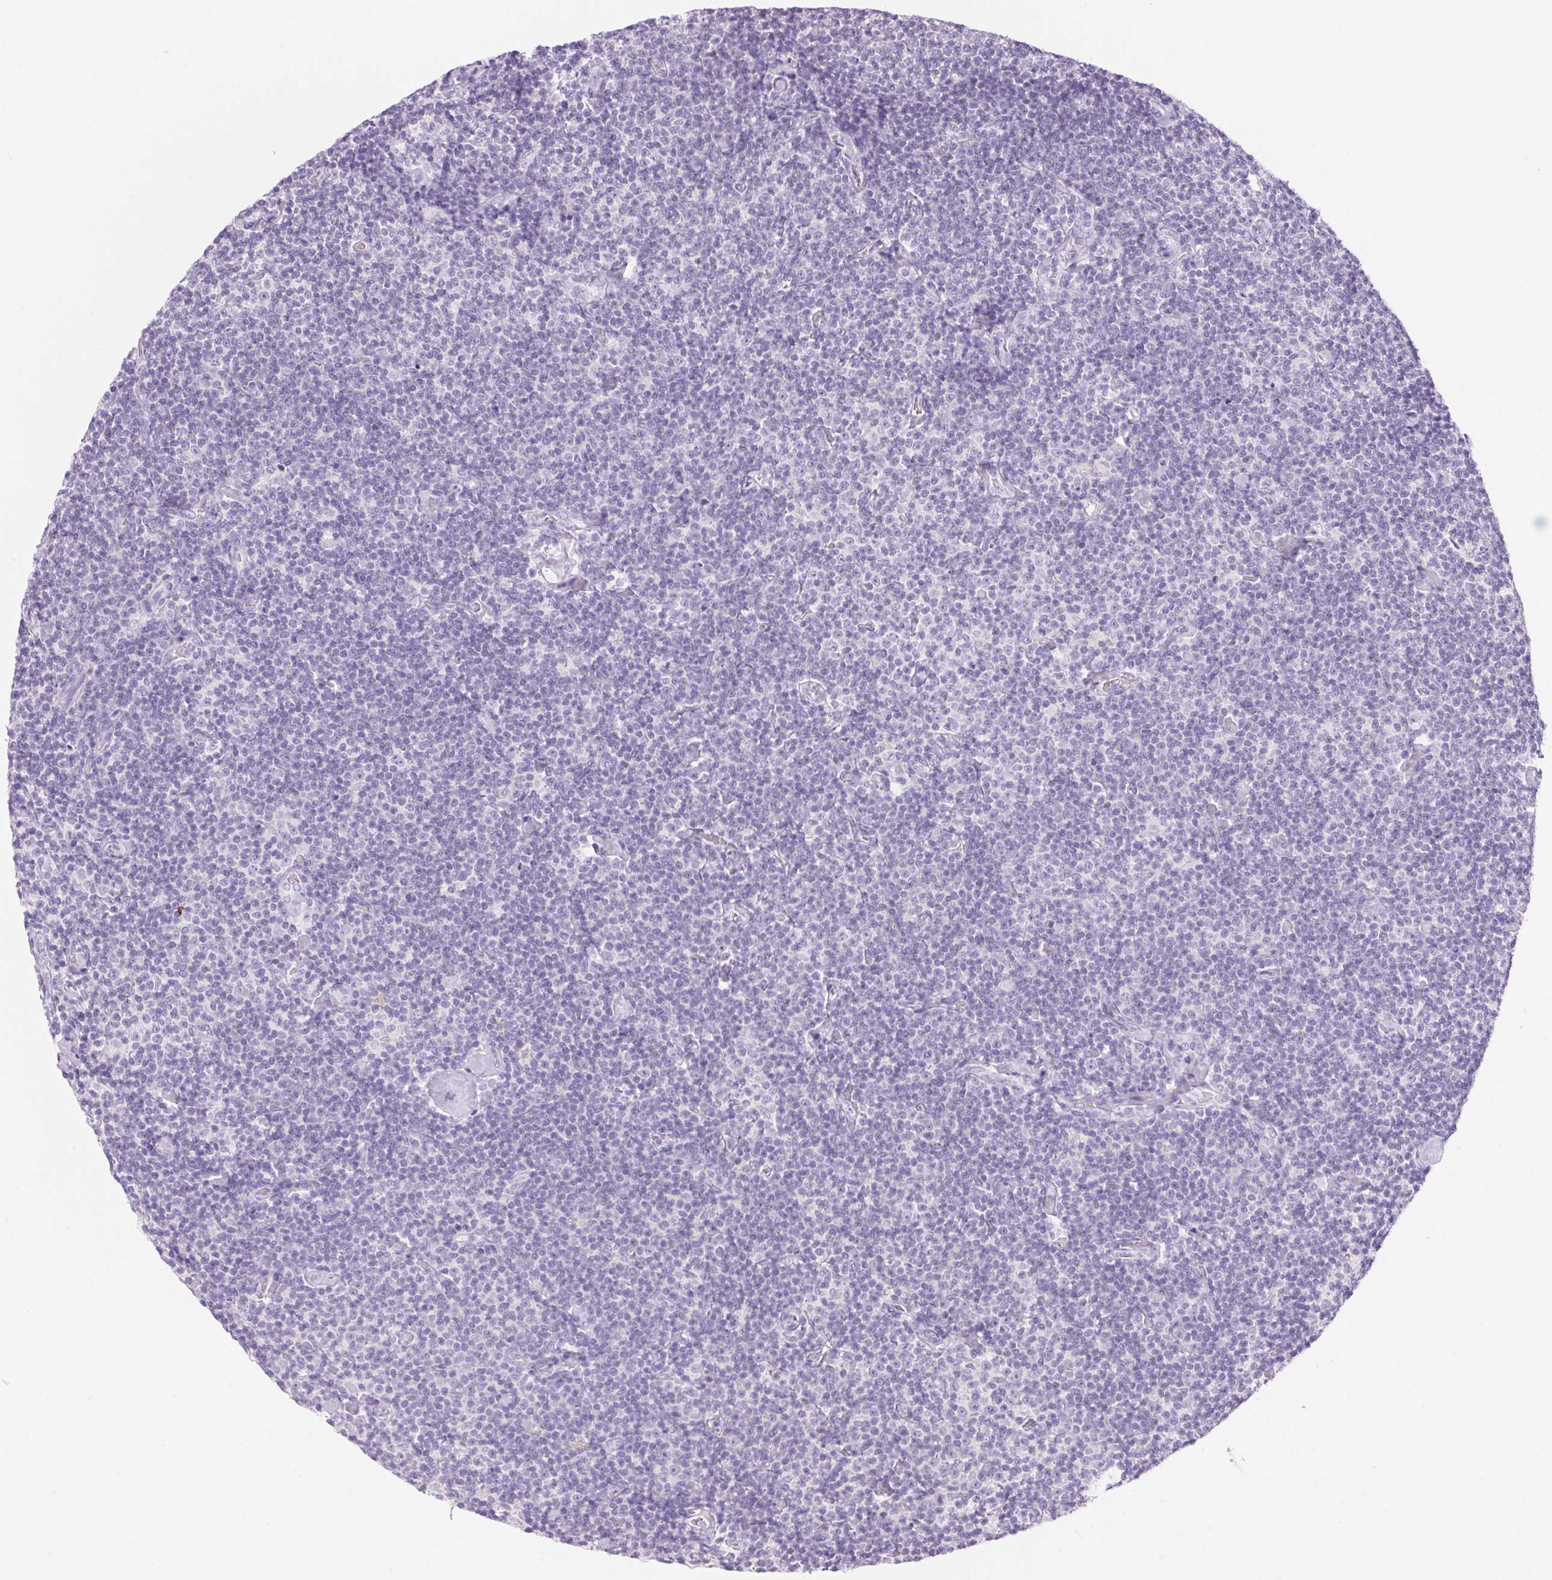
{"staining": {"intensity": "negative", "quantity": "none", "location": "none"}, "tissue": "lymphoma", "cell_type": "Tumor cells", "image_type": "cancer", "snomed": [{"axis": "morphology", "description": "Malignant lymphoma, non-Hodgkin's type, Low grade"}, {"axis": "topography", "description": "Lymph node"}], "caption": "A photomicrograph of low-grade malignant lymphoma, non-Hodgkin's type stained for a protein shows no brown staining in tumor cells.", "gene": "DHCR24", "patient": {"sex": "male", "age": 81}}